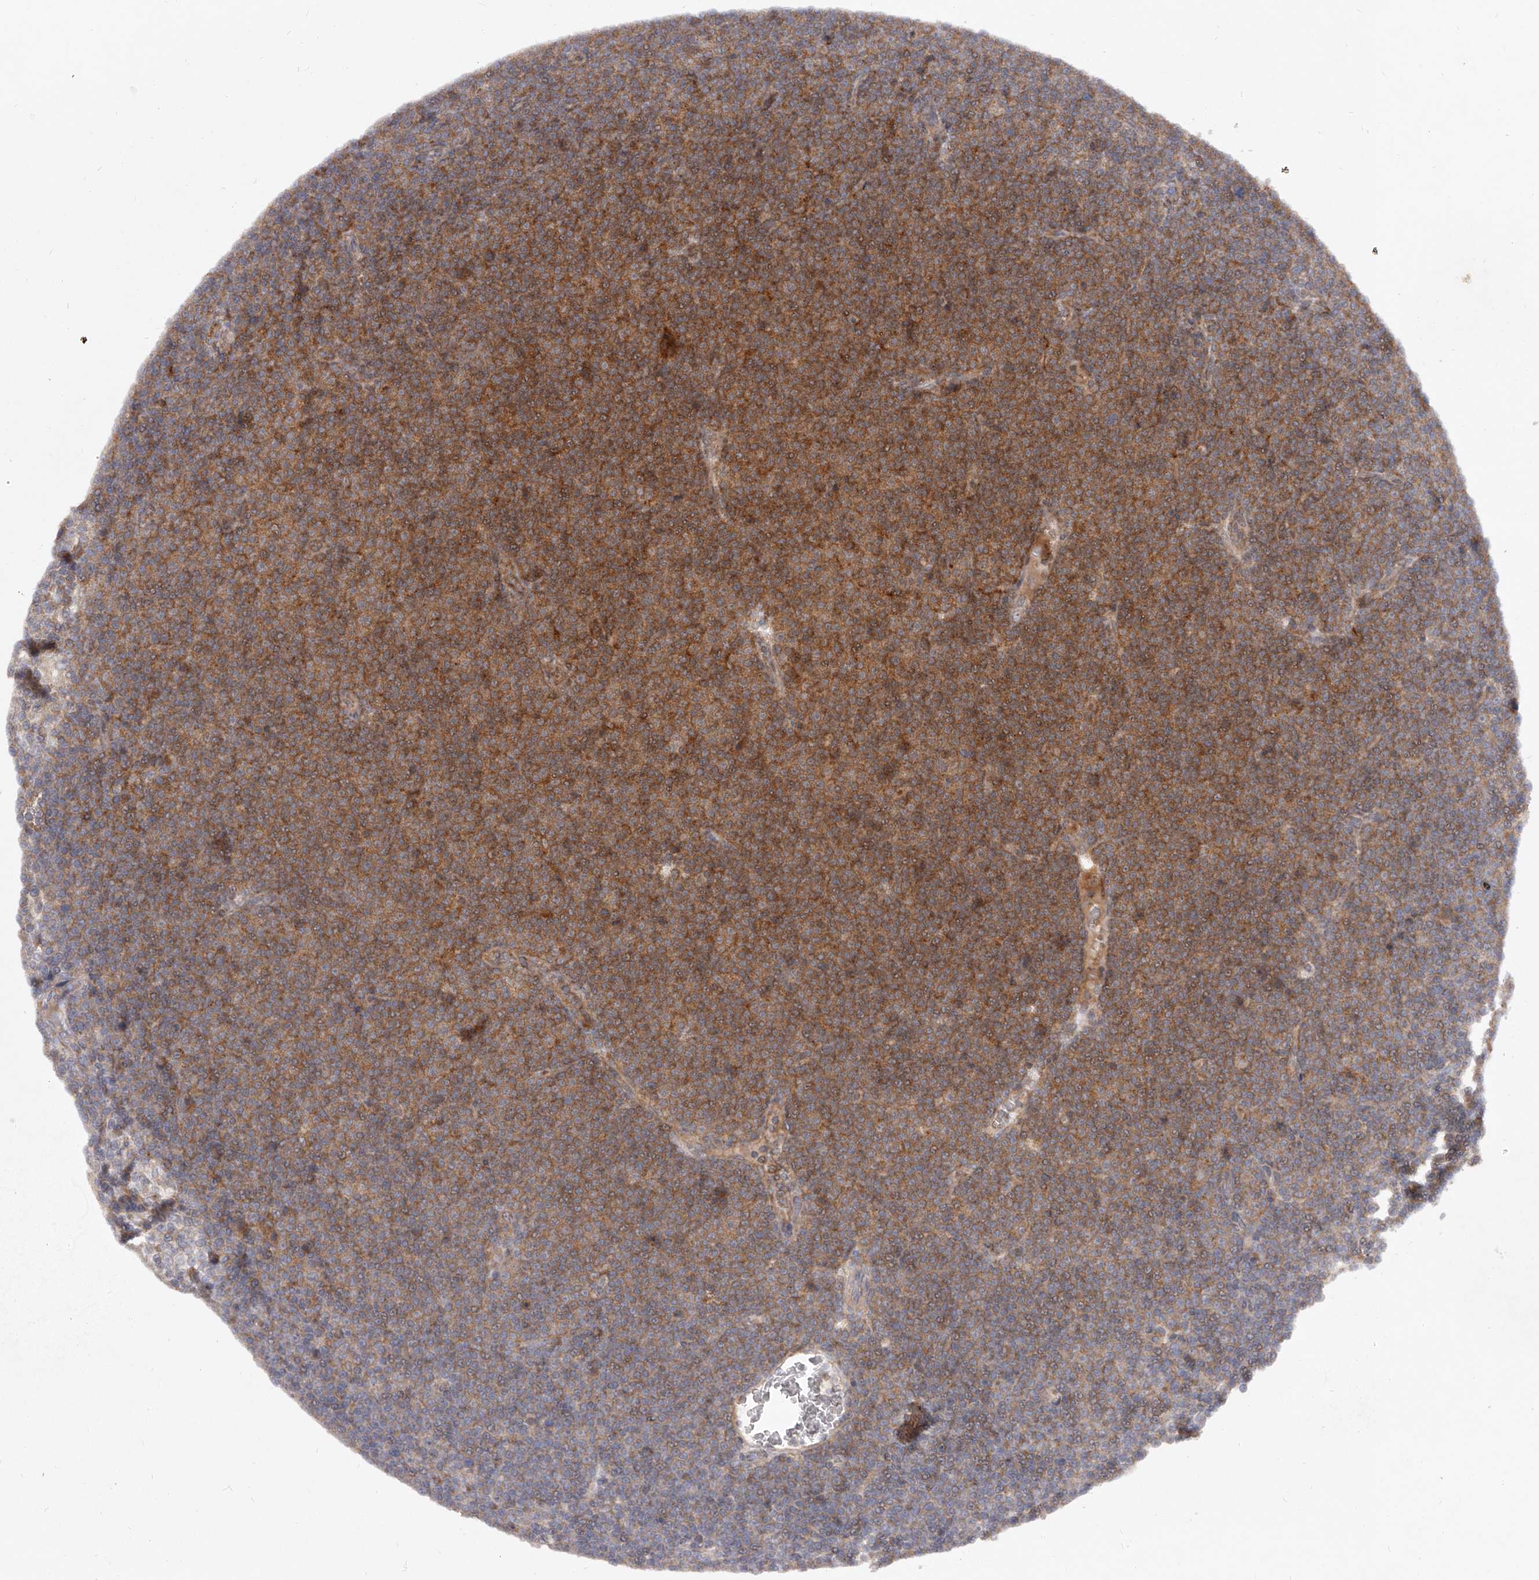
{"staining": {"intensity": "moderate", "quantity": "25%-75%", "location": "cytoplasmic/membranous"}, "tissue": "lymphoma", "cell_type": "Tumor cells", "image_type": "cancer", "snomed": [{"axis": "morphology", "description": "Malignant lymphoma, non-Hodgkin's type, Low grade"}, {"axis": "topography", "description": "Lymph node"}], "caption": "Moderate cytoplasmic/membranous protein staining is appreciated in approximately 25%-75% of tumor cells in low-grade malignant lymphoma, non-Hodgkin's type.", "gene": "CRYZL1", "patient": {"sex": "female", "age": 67}}